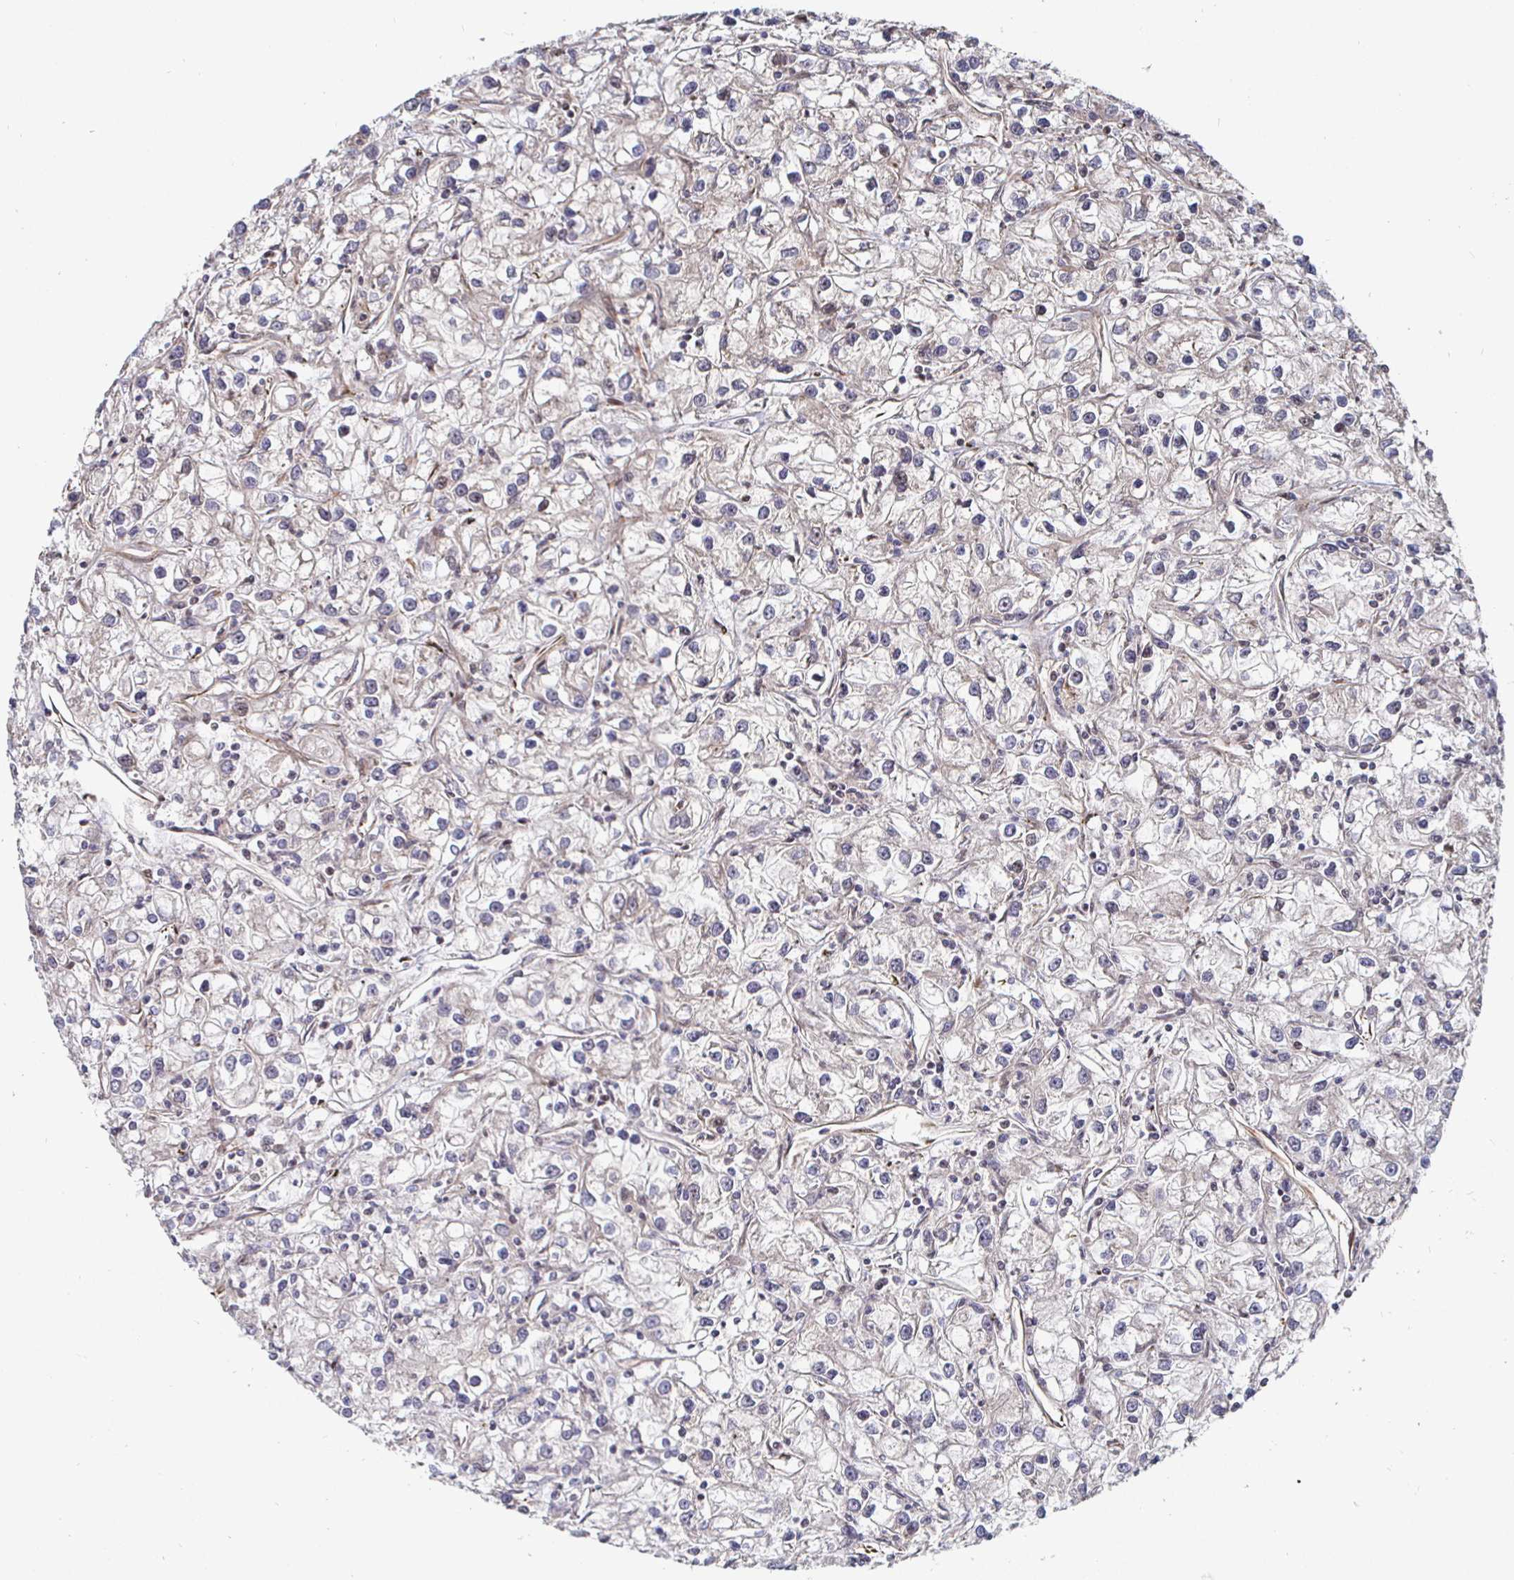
{"staining": {"intensity": "moderate", "quantity": "25%-75%", "location": "cytoplasmic/membranous"}, "tissue": "renal cancer", "cell_type": "Tumor cells", "image_type": "cancer", "snomed": [{"axis": "morphology", "description": "Adenocarcinoma, NOS"}, {"axis": "topography", "description": "Kidney"}], "caption": "Immunohistochemistry (IHC) staining of renal cancer (adenocarcinoma), which demonstrates medium levels of moderate cytoplasmic/membranous positivity in about 25%-75% of tumor cells indicating moderate cytoplasmic/membranous protein expression. The staining was performed using DAB (brown) for protein detection and nuclei were counterstained in hematoxylin (blue).", "gene": "TBKBP1", "patient": {"sex": "female", "age": 59}}